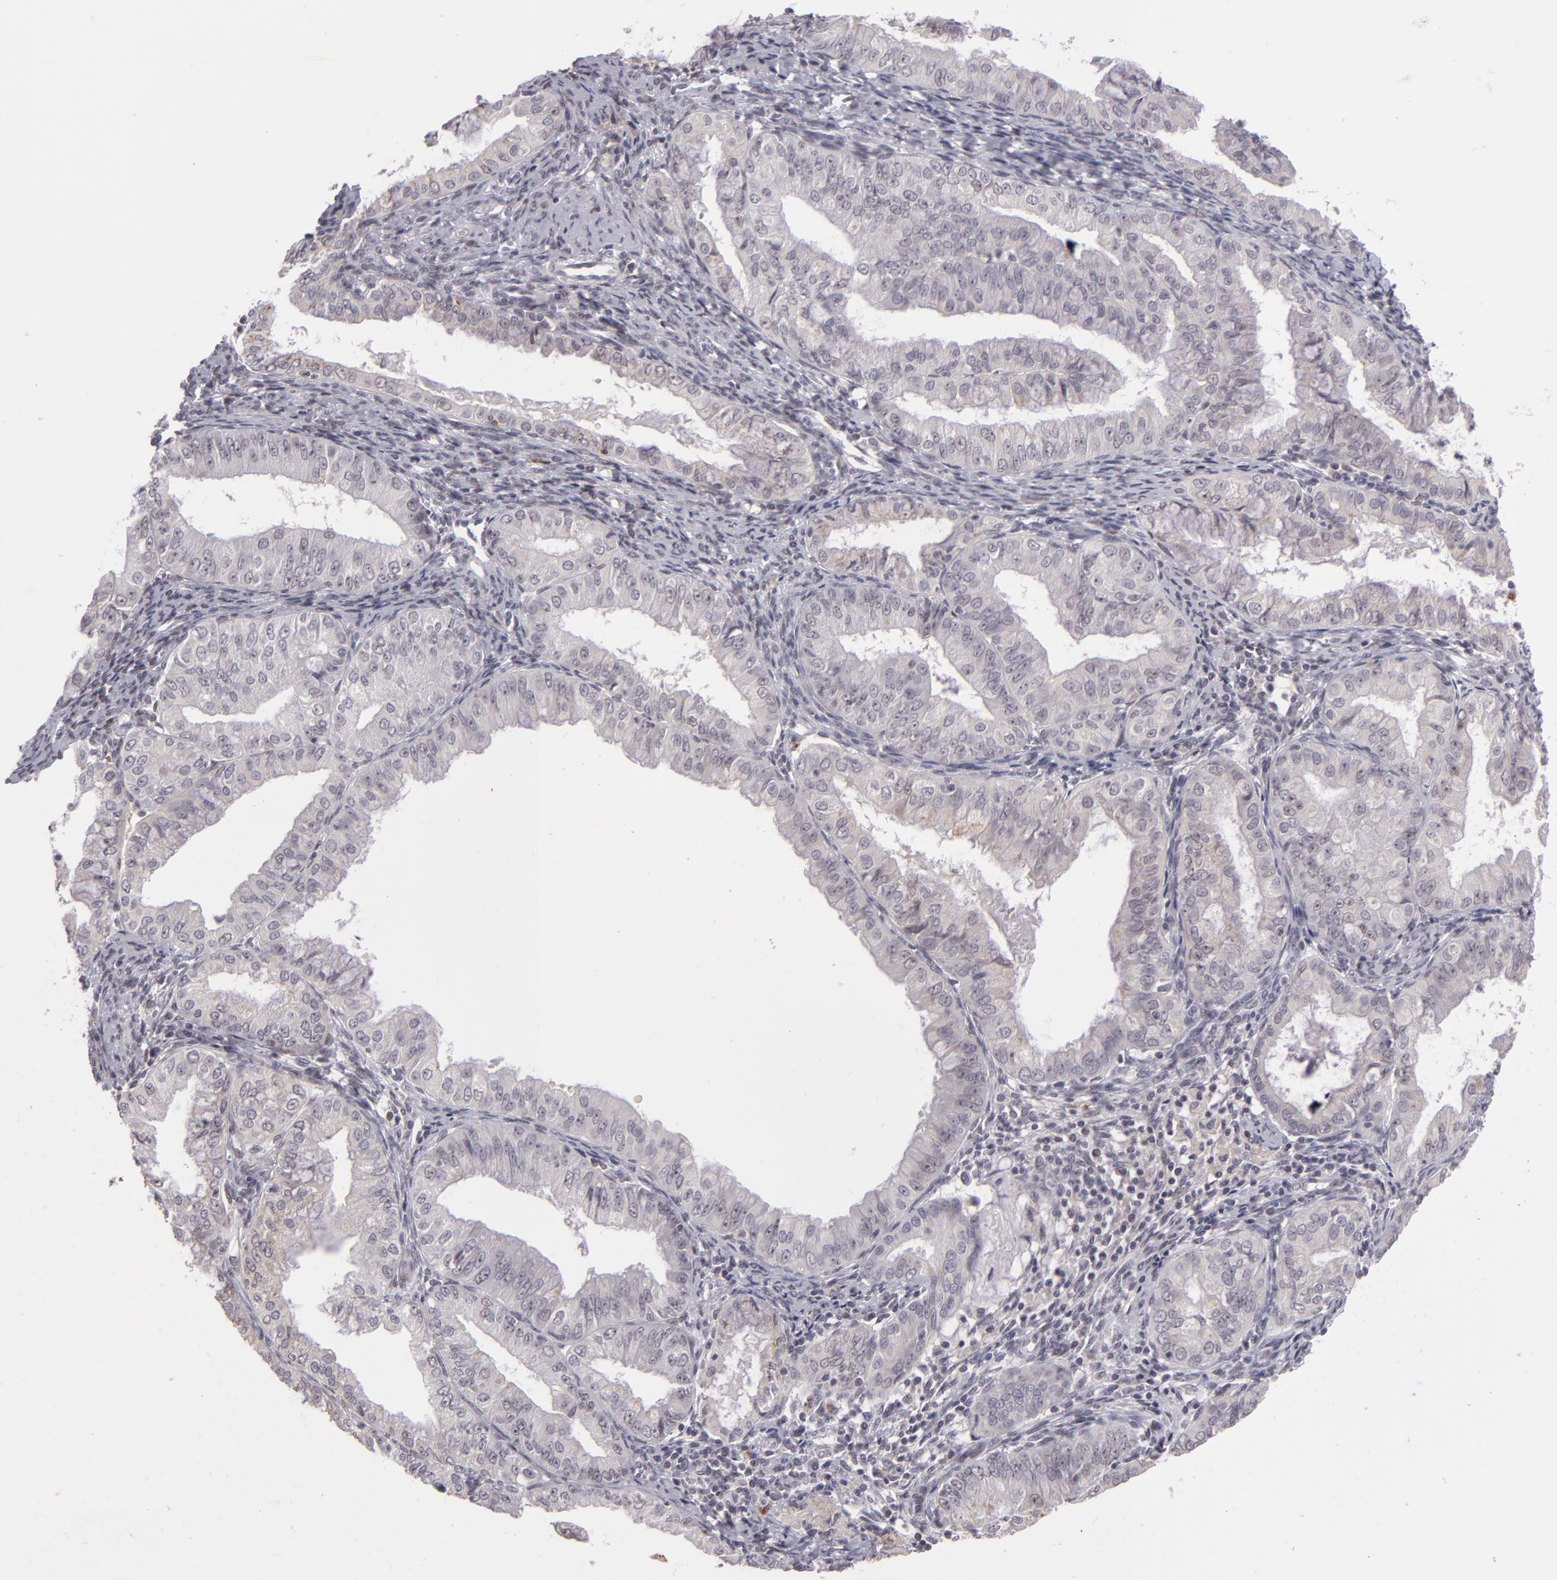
{"staining": {"intensity": "negative", "quantity": "none", "location": "none"}, "tissue": "endometrial cancer", "cell_type": "Tumor cells", "image_type": "cancer", "snomed": [{"axis": "morphology", "description": "Adenocarcinoma, NOS"}, {"axis": "topography", "description": "Endometrium"}], "caption": "This image is of endometrial cancer (adenocarcinoma) stained with IHC to label a protein in brown with the nuclei are counter-stained blue. There is no expression in tumor cells.", "gene": "RRP7A", "patient": {"sex": "female", "age": 76}}